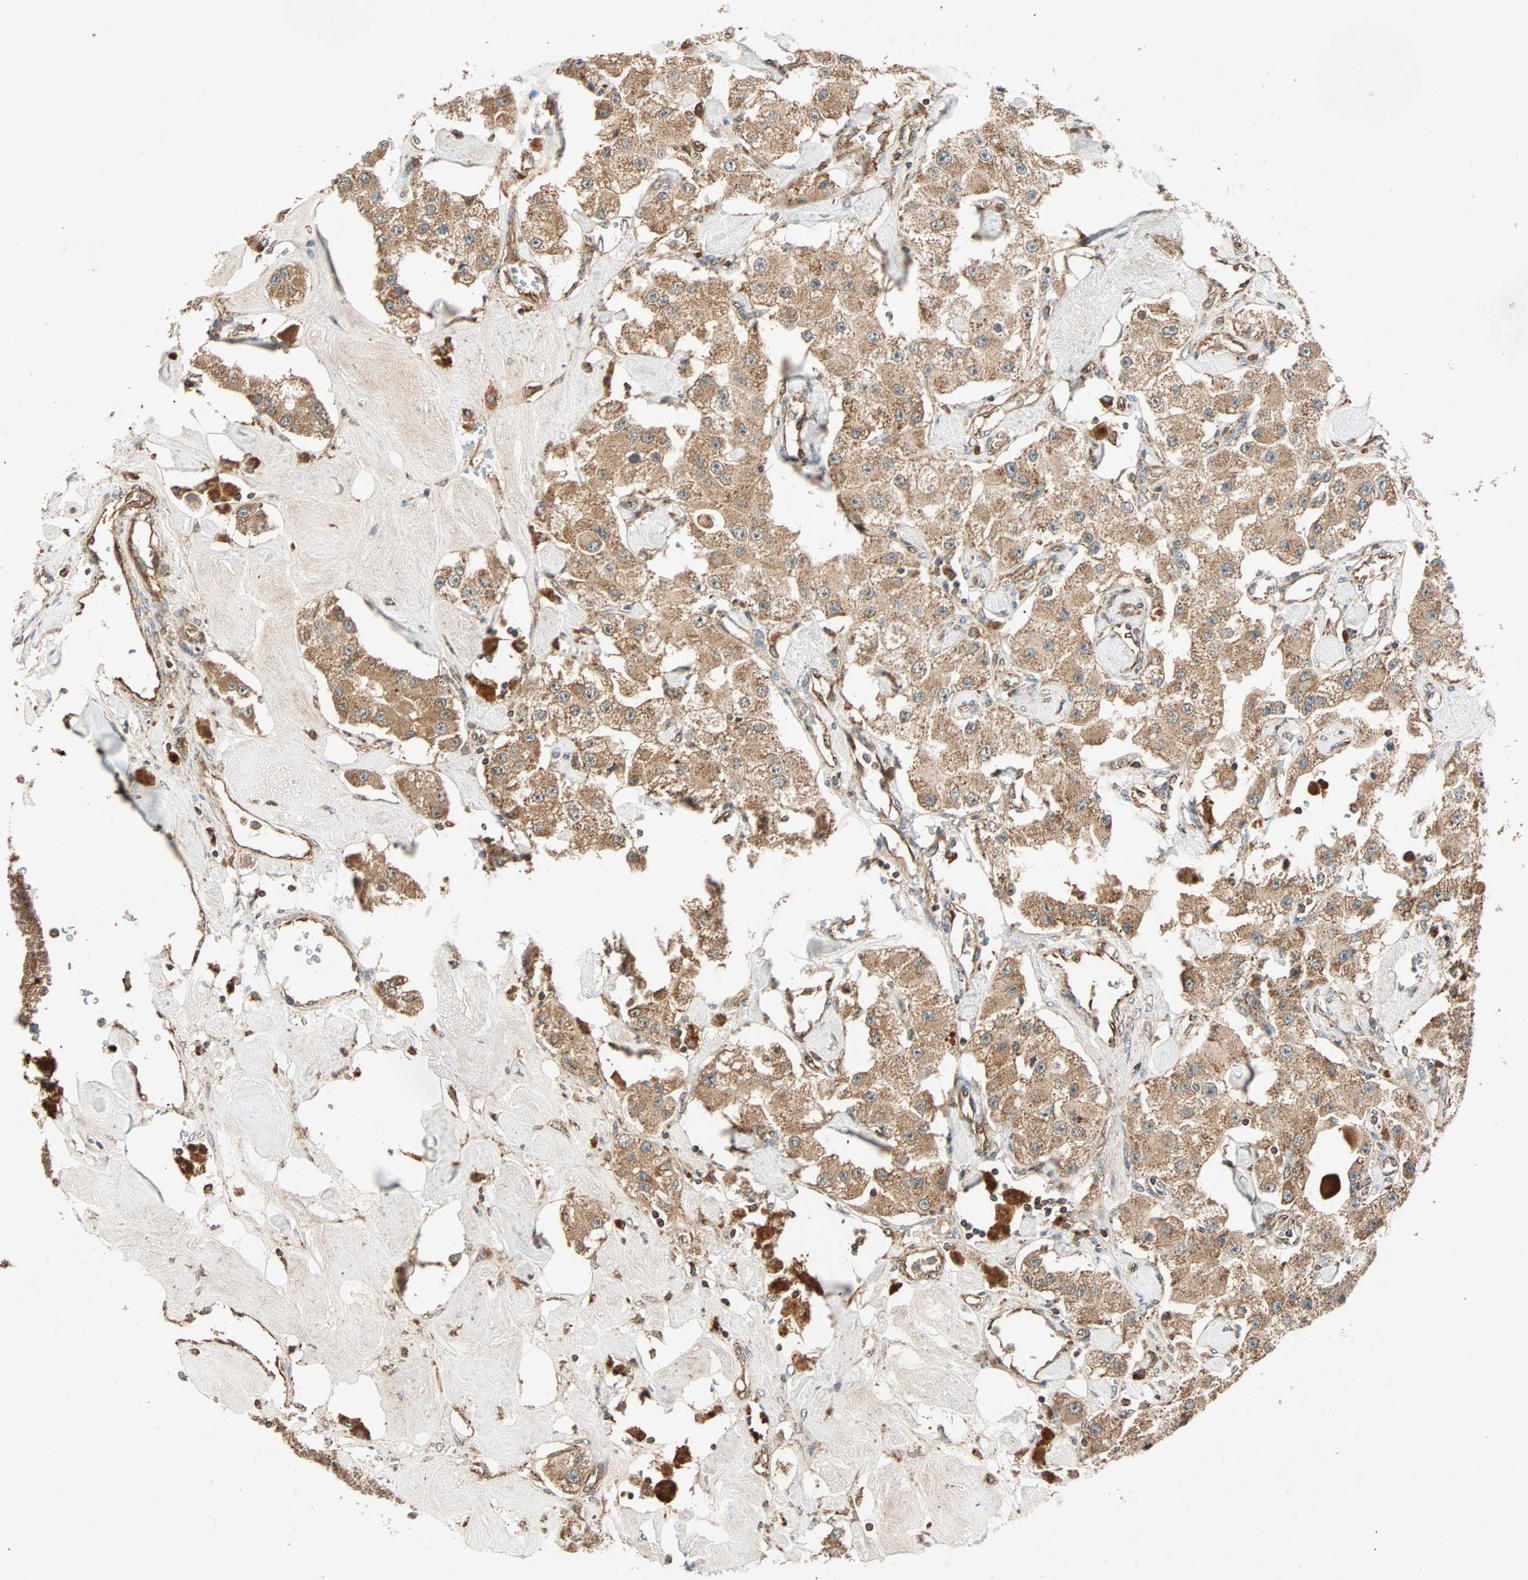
{"staining": {"intensity": "moderate", "quantity": ">75%", "location": "cytoplasmic/membranous"}, "tissue": "carcinoid", "cell_type": "Tumor cells", "image_type": "cancer", "snomed": [{"axis": "morphology", "description": "Carcinoid, malignant, NOS"}, {"axis": "topography", "description": "Pancreas"}], "caption": "Immunohistochemical staining of carcinoid displays medium levels of moderate cytoplasmic/membranous positivity in approximately >75% of tumor cells.", "gene": "MAPK1", "patient": {"sex": "male", "age": 41}}